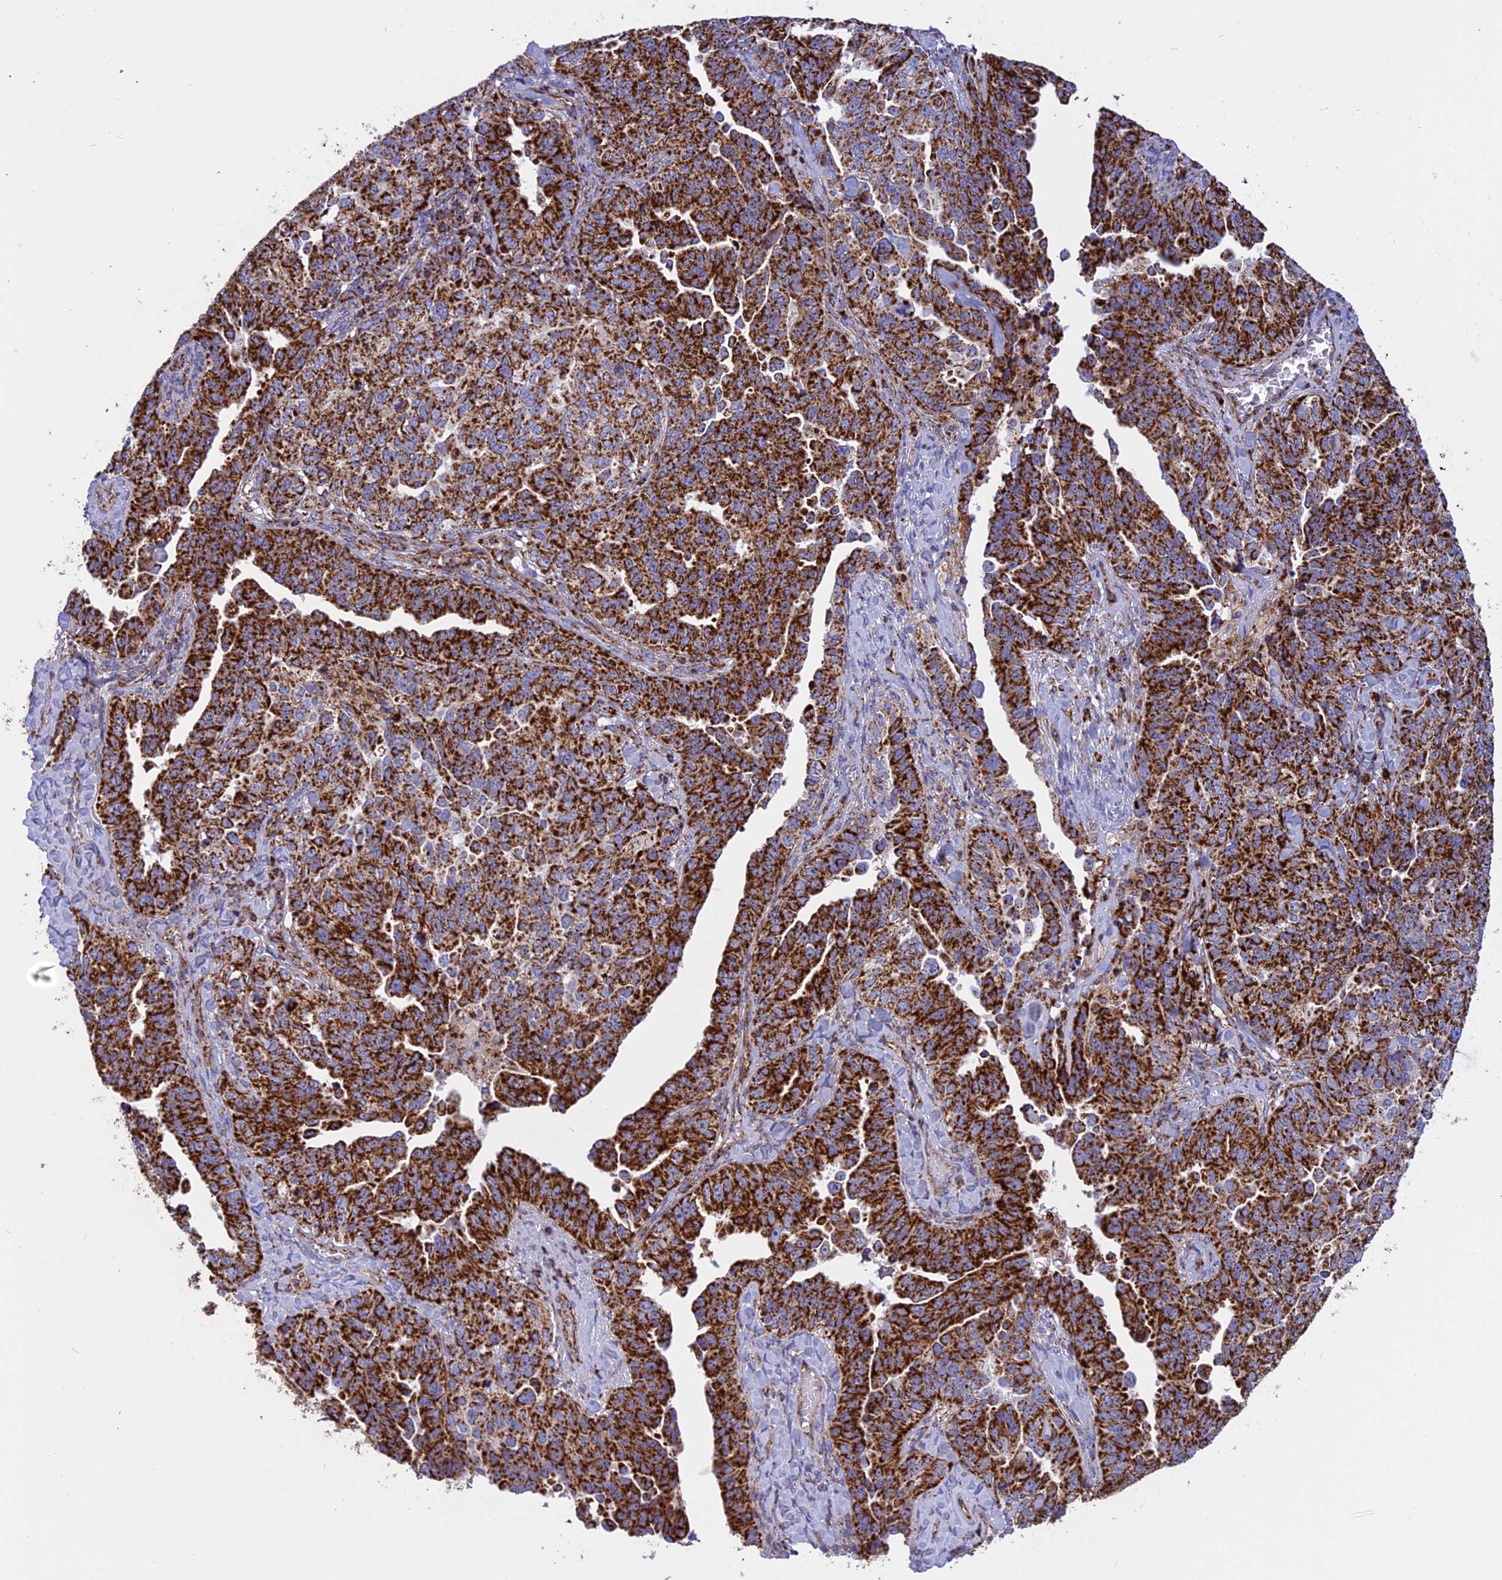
{"staining": {"intensity": "strong", "quantity": ">75%", "location": "cytoplasmic/membranous"}, "tissue": "ovarian cancer", "cell_type": "Tumor cells", "image_type": "cancer", "snomed": [{"axis": "morphology", "description": "Carcinoma, endometroid"}, {"axis": "topography", "description": "Ovary"}], "caption": "Protein expression analysis of ovarian endometroid carcinoma reveals strong cytoplasmic/membranous expression in approximately >75% of tumor cells. (Stains: DAB in brown, nuclei in blue, Microscopy: brightfield microscopy at high magnification).", "gene": "UQCRB", "patient": {"sex": "female", "age": 62}}